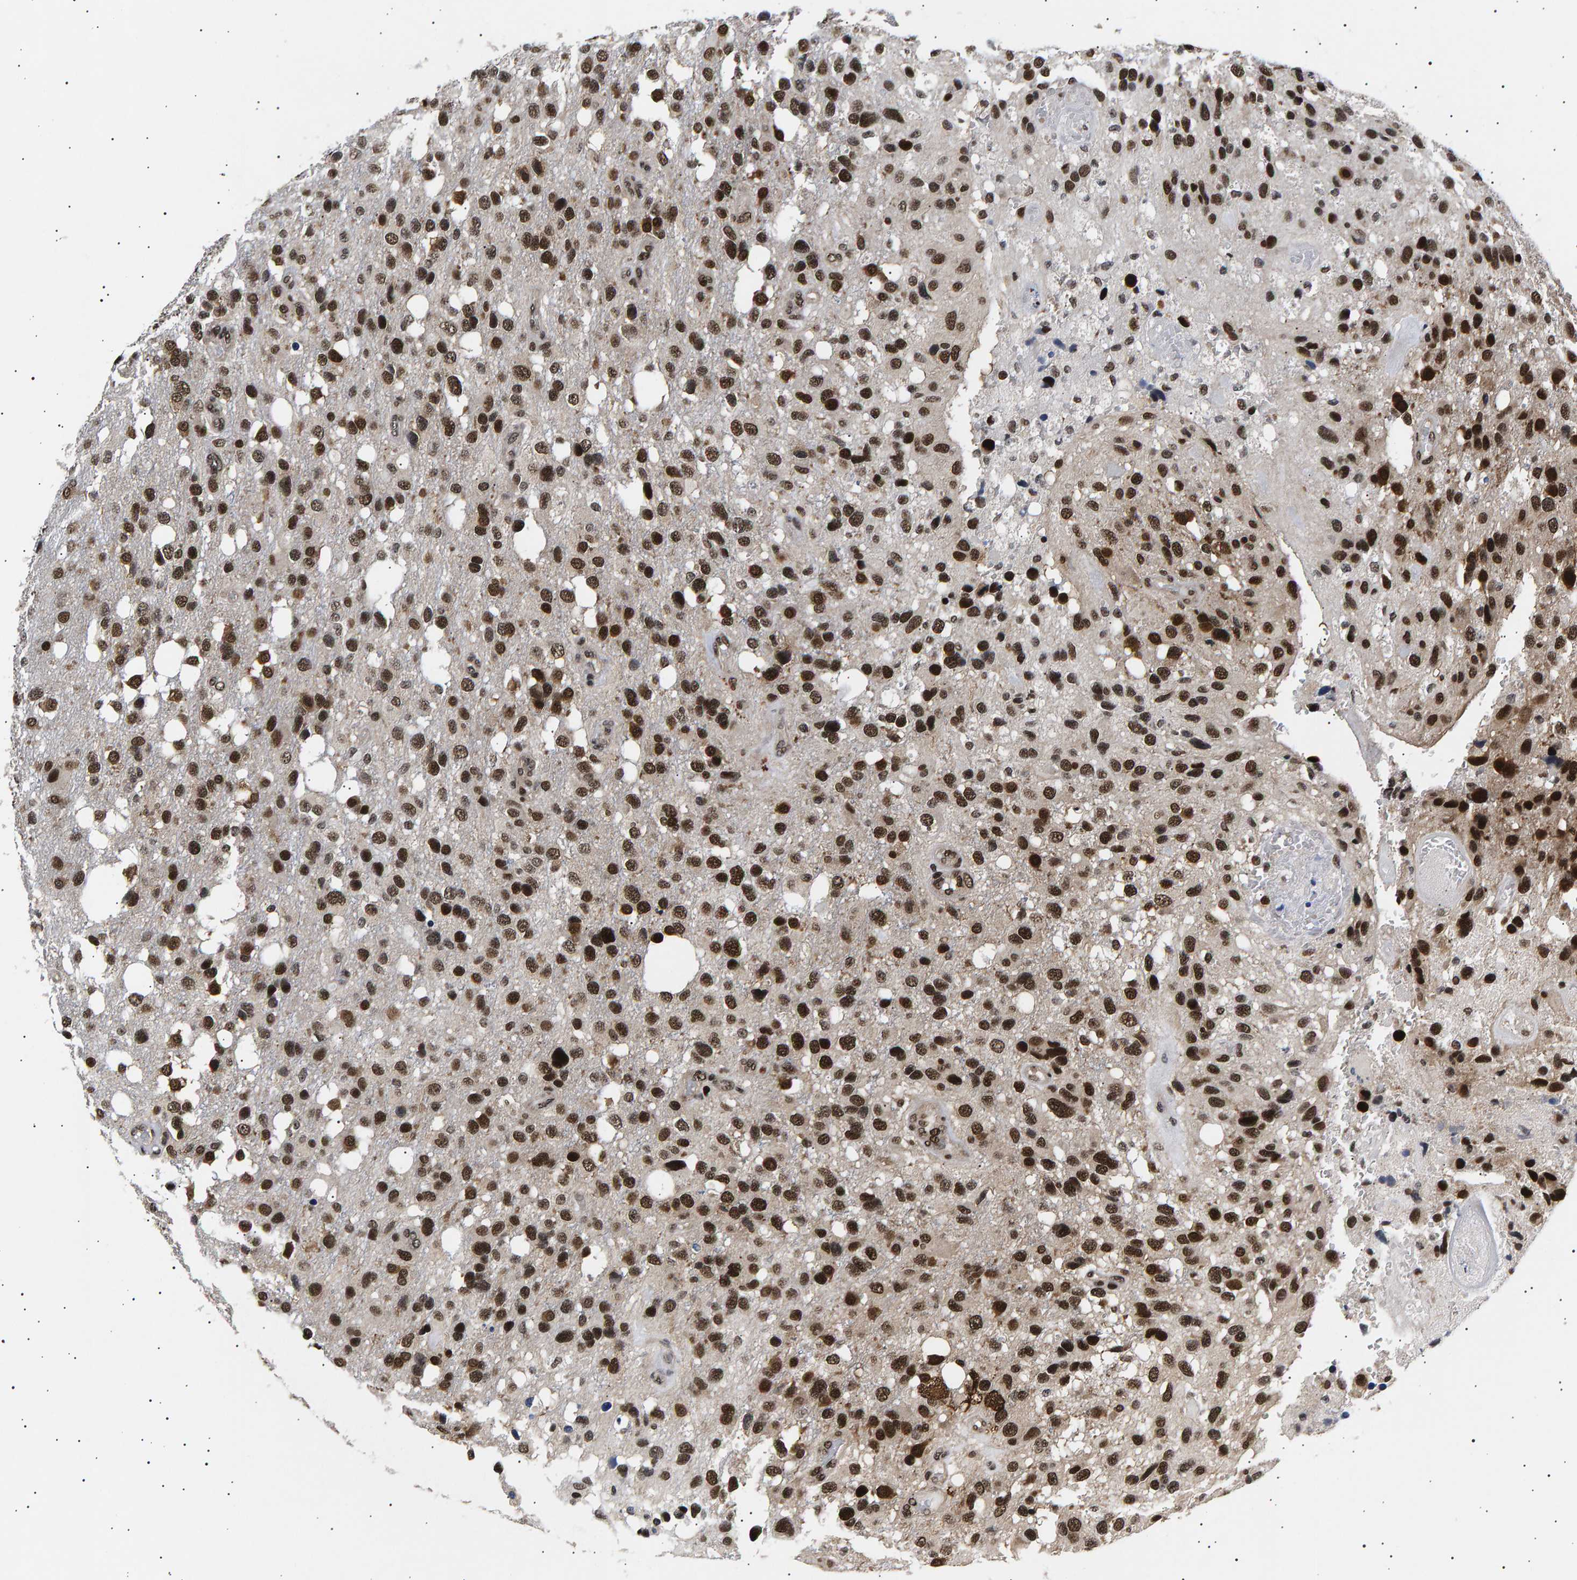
{"staining": {"intensity": "strong", "quantity": ">75%", "location": "nuclear"}, "tissue": "glioma", "cell_type": "Tumor cells", "image_type": "cancer", "snomed": [{"axis": "morphology", "description": "Glioma, malignant, High grade"}, {"axis": "topography", "description": "Brain"}], "caption": "Tumor cells reveal strong nuclear expression in approximately >75% of cells in glioma.", "gene": "ANKRD40", "patient": {"sex": "female", "age": 58}}